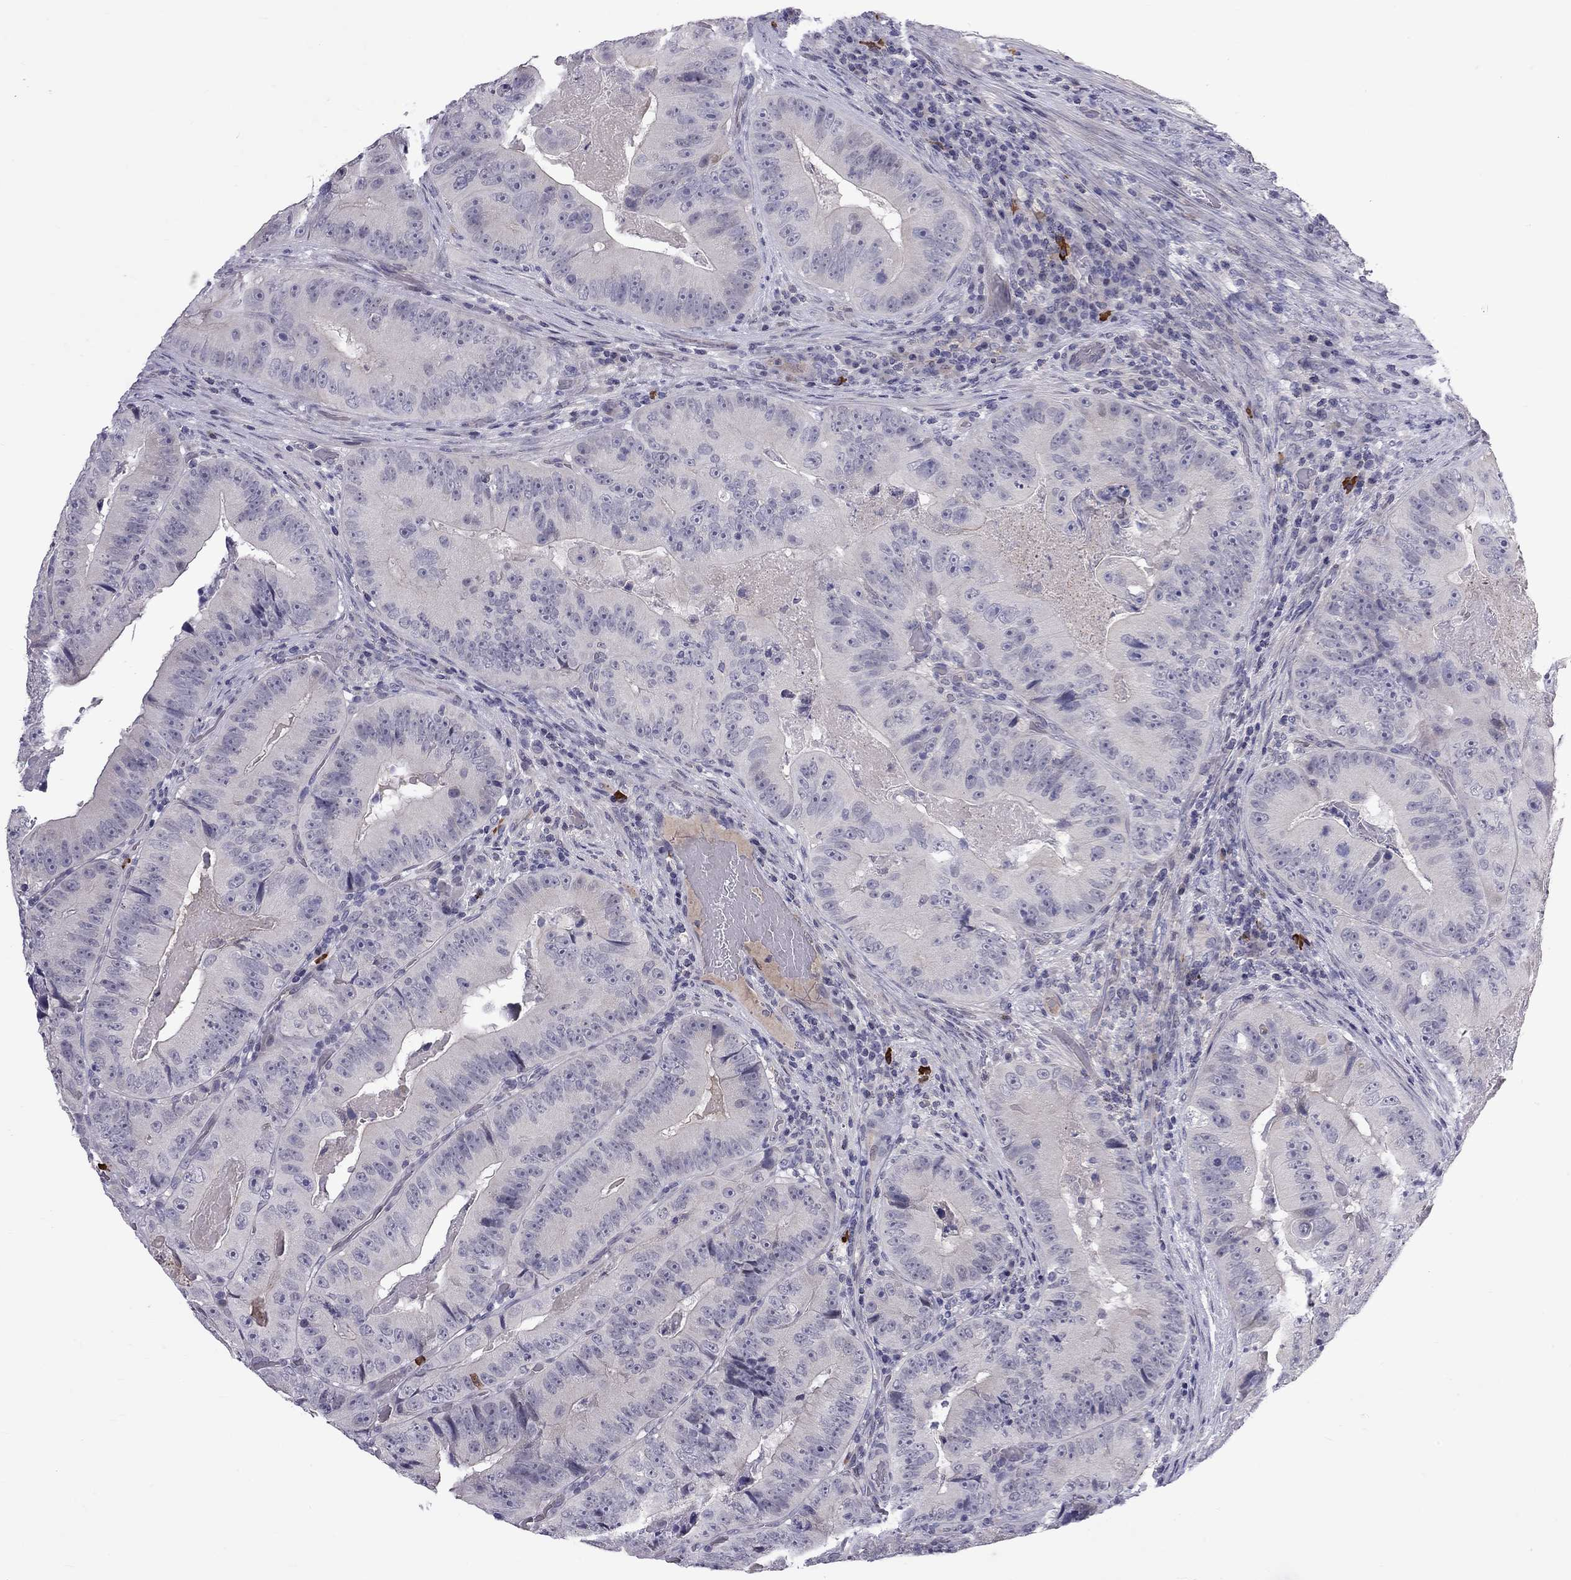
{"staining": {"intensity": "negative", "quantity": "none", "location": "none"}, "tissue": "colorectal cancer", "cell_type": "Tumor cells", "image_type": "cancer", "snomed": [{"axis": "morphology", "description": "Adenocarcinoma, NOS"}, {"axis": "topography", "description": "Colon"}], "caption": "The immunohistochemistry photomicrograph has no significant staining in tumor cells of colorectal adenocarcinoma tissue.", "gene": "RTL9", "patient": {"sex": "female", "age": 86}}